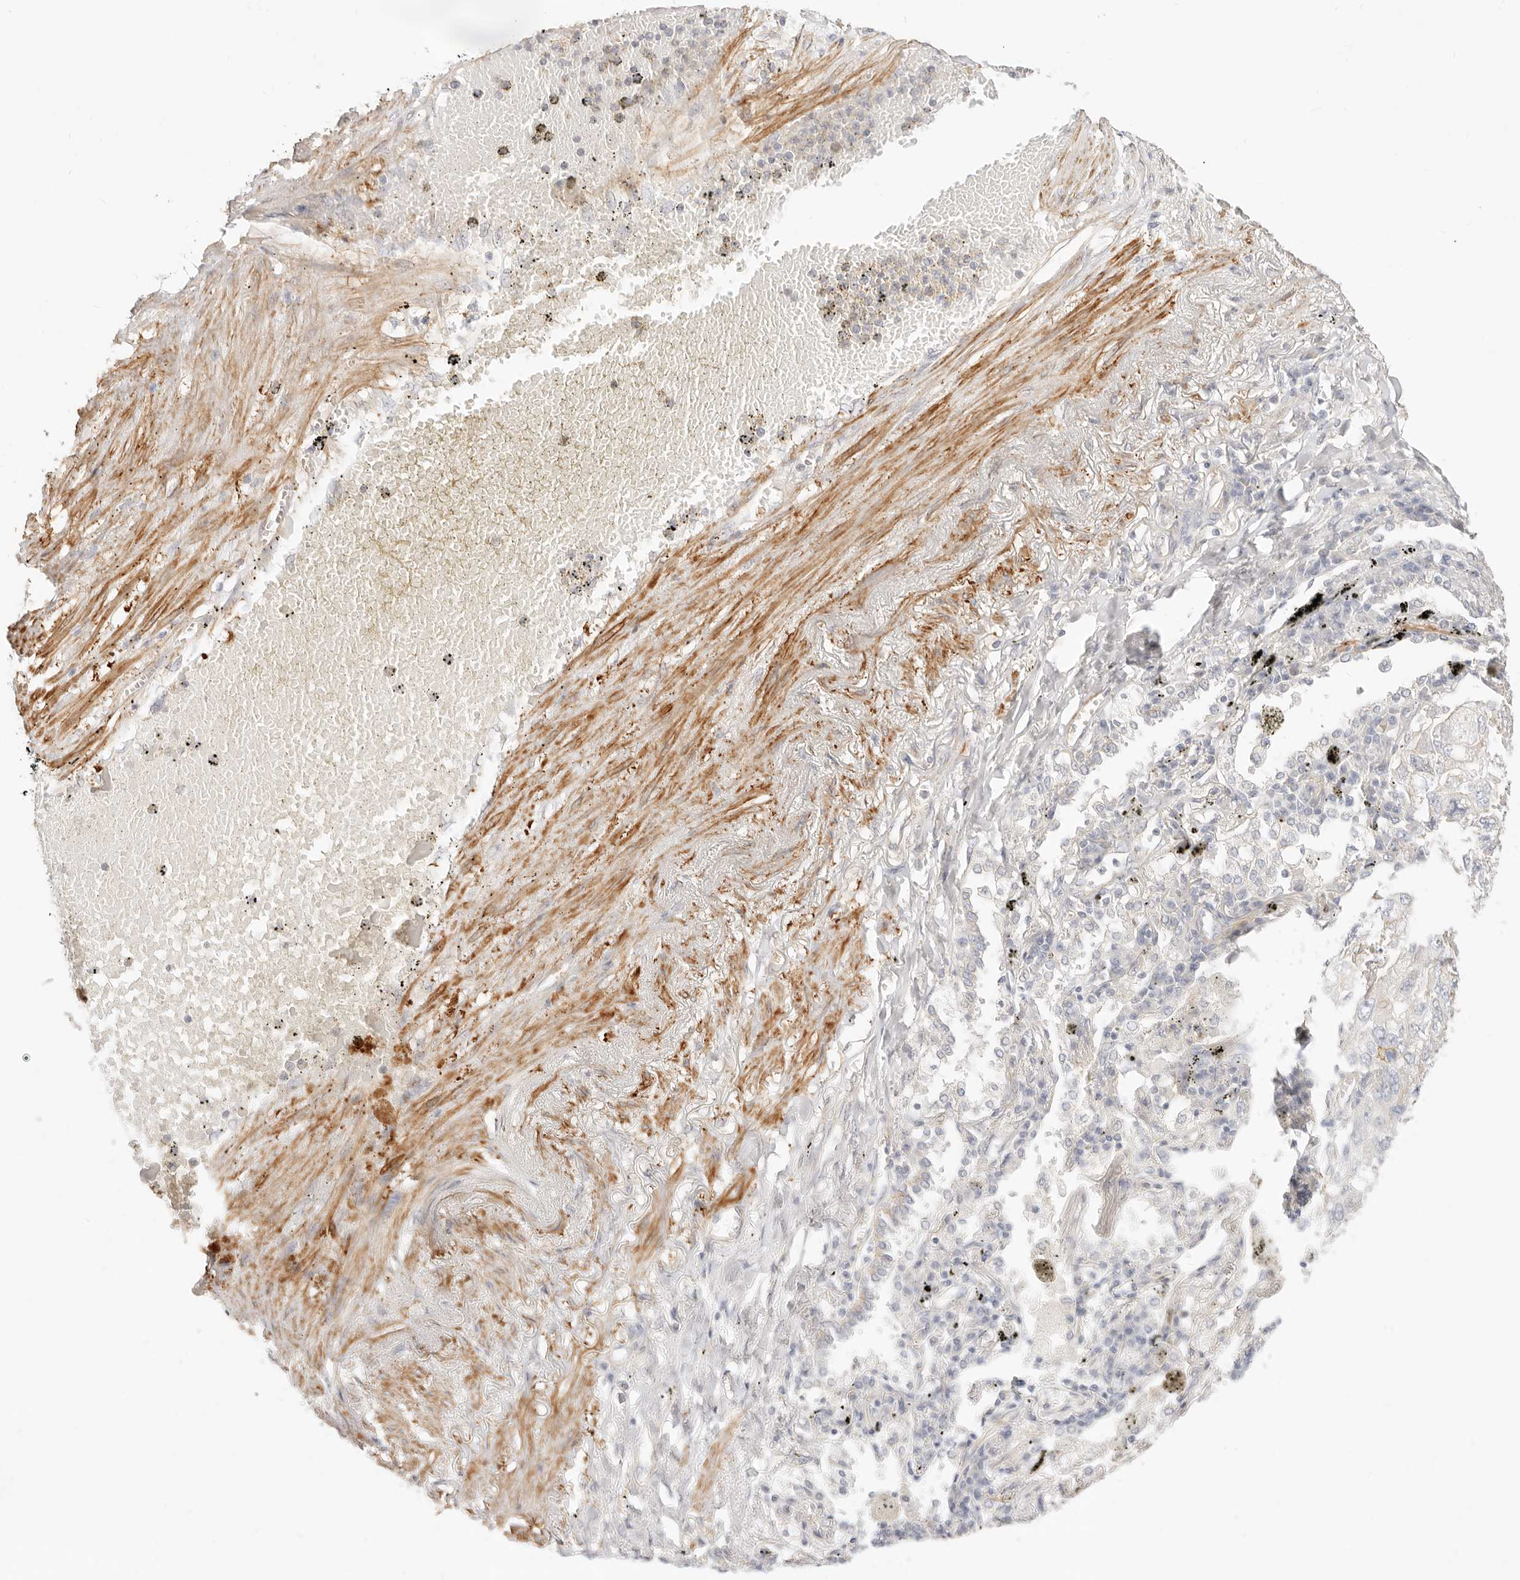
{"staining": {"intensity": "weak", "quantity": "<25%", "location": "cytoplasmic/membranous"}, "tissue": "lung cancer", "cell_type": "Tumor cells", "image_type": "cancer", "snomed": [{"axis": "morphology", "description": "Adenocarcinoma, NOS"}, {"axis": "topography", "description": "Lung"}], "caption": "Immunohistochemistry (IHC) of adenocarcinoma (lung) reveals no expression in tumor cells.", "gene": "UBXN10", "patient": {"sex": "male", "age": 65}}